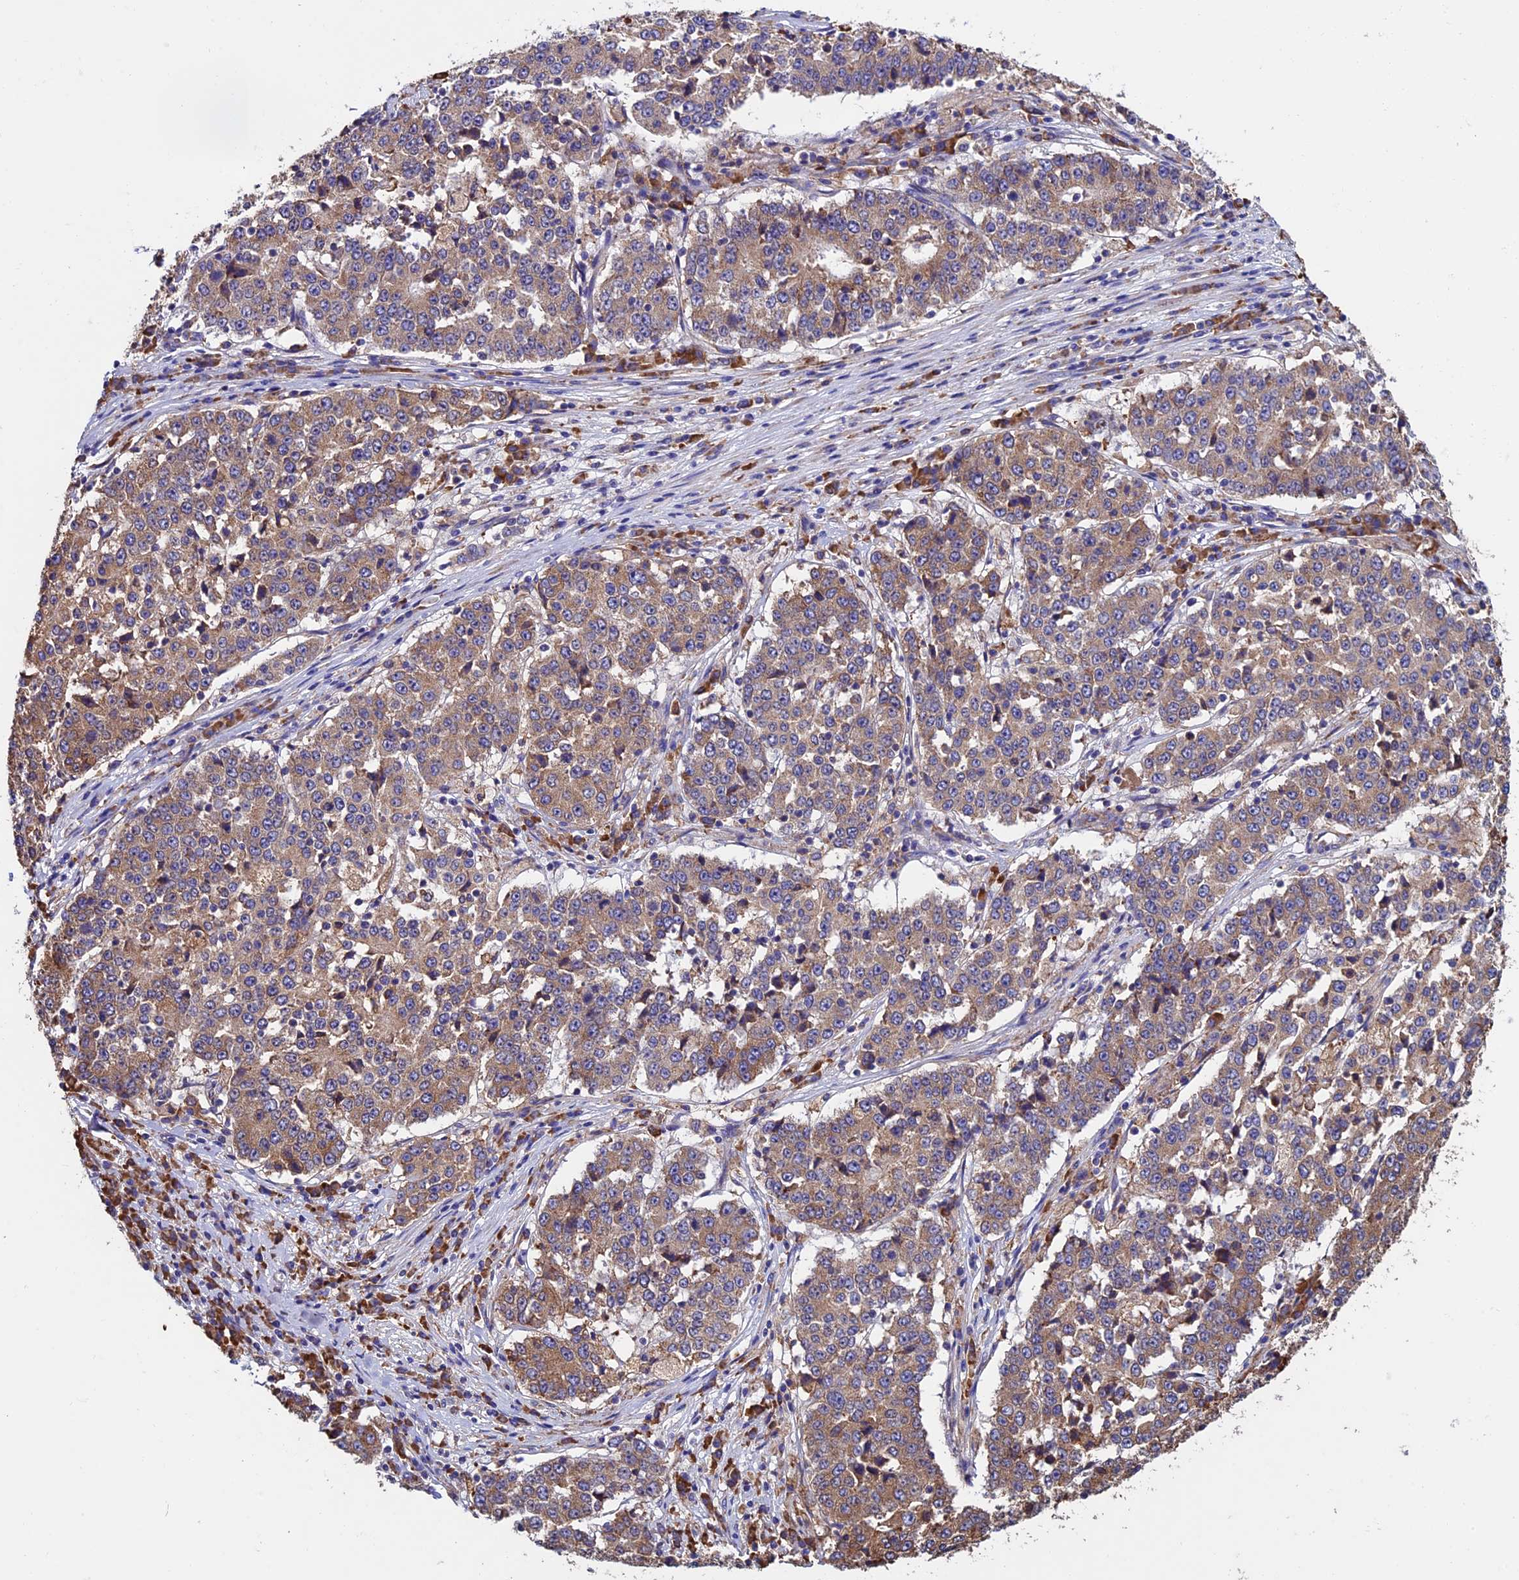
{"staining": {"intensity": "moderate", "quantity": ">75%", "location": "cytoplasmic/membranous"}, "tissue": "stomach cancer", "cell_type": "Tumor cells", "image_type": "cancer", "snomed": [{"axis": "morphology", "description": "Adenocarcinoma, NOS"}, {"axis": "topography", "description": "Stomach"}], "caption": "Immunohistochemistry (IHC) histopathology image of human stomach cancer stained for a protein (brown), which reveals medium levels of moderate cytoplasmic/membranous expression in about >75% of tumor cells.", "gene": "BTBD3", "patient": {"sex": "male", "age": 59}}